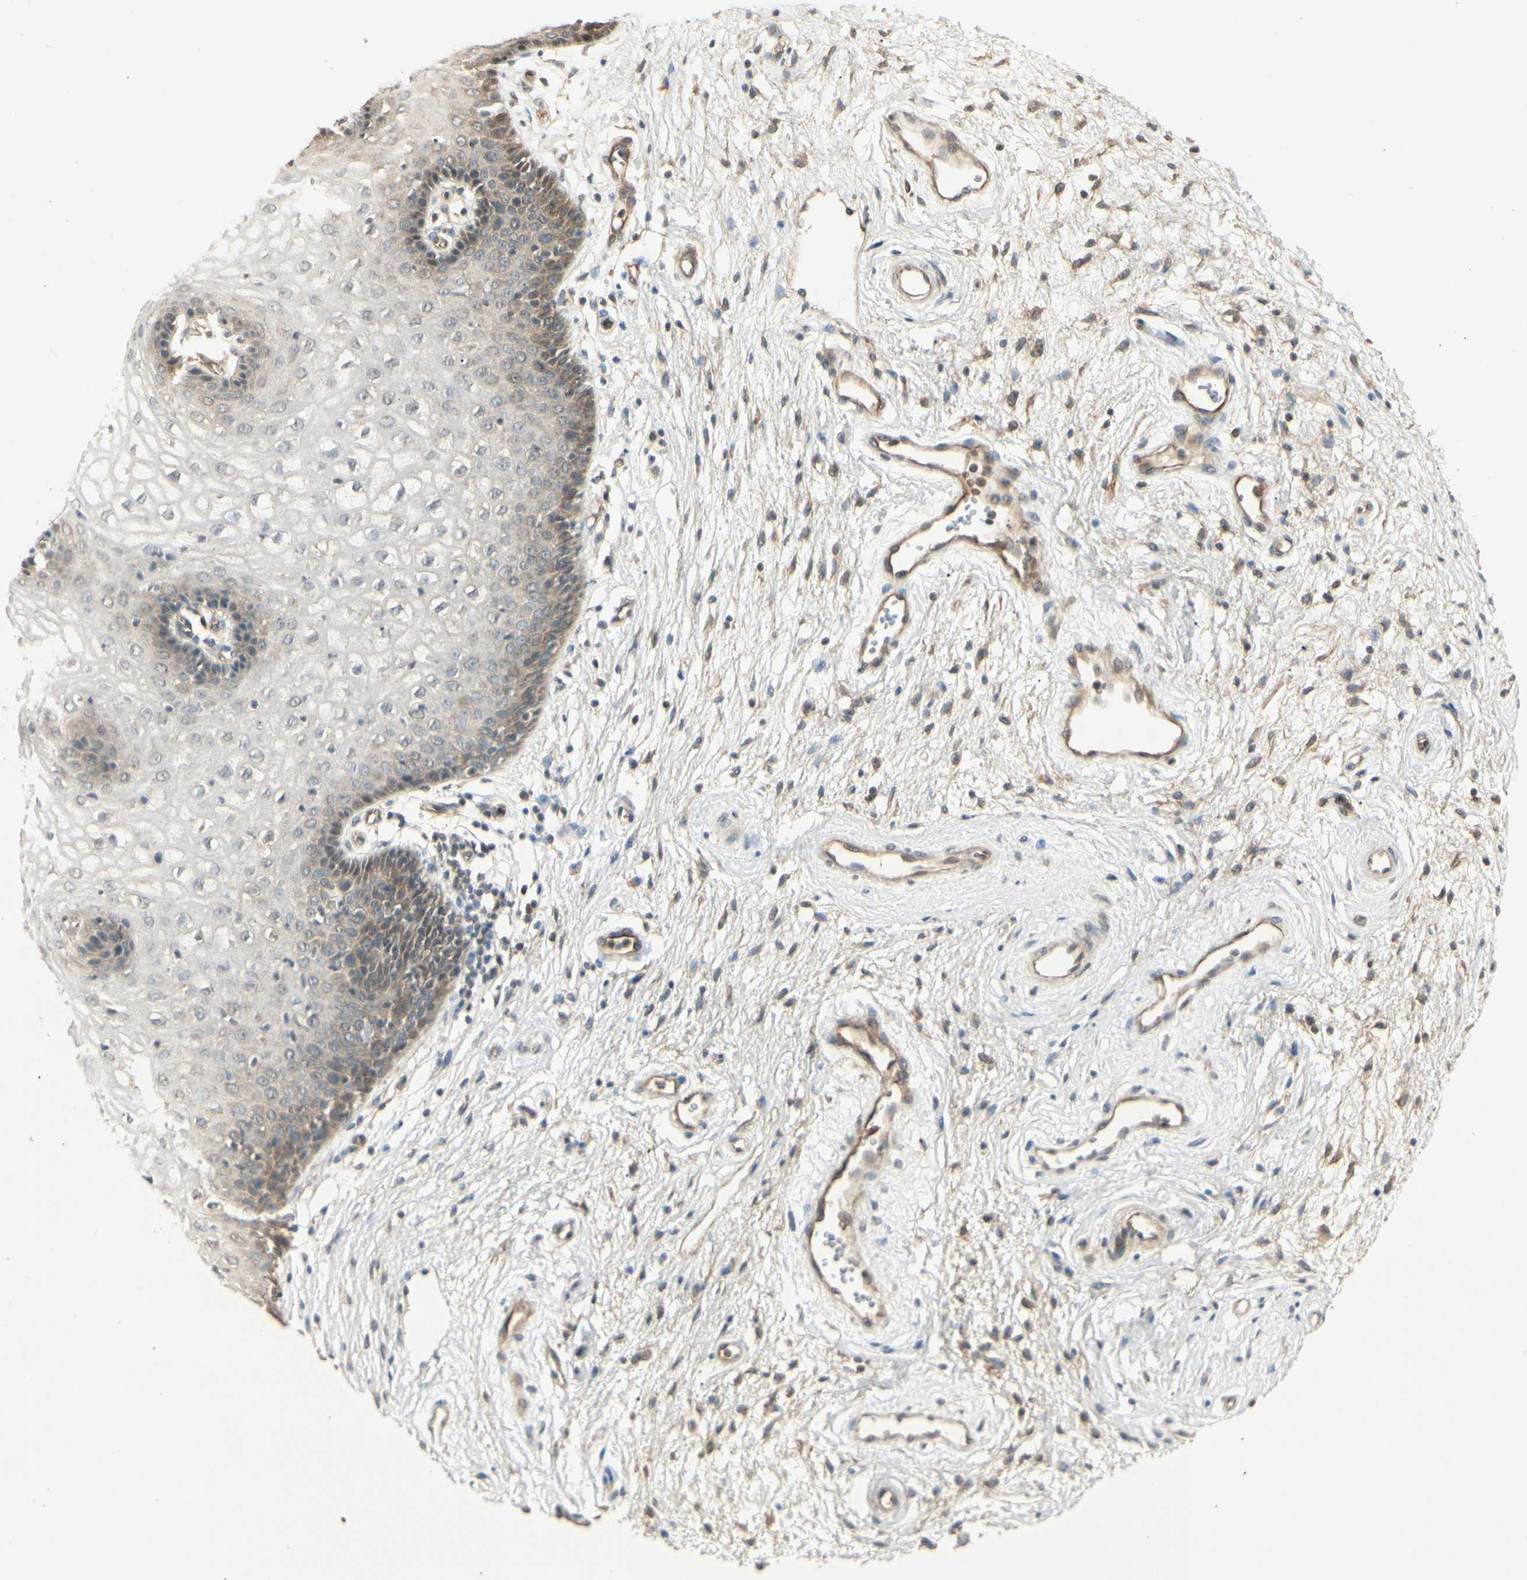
{"staining": {"intensity": "moderate", "quantity": "<25%", "location": "cytoplasmic/membranous"}, "tissue": "vagina", "cell_type": "Squamous epithelial cells", "image_type": "normal", "snomed": [{"axis": "morphology", "description": "Normal tissue, NOS"}, {"axis": "topography", "description": "Vagina"}], "caption": "Immunohistochemistry staining of benign vagina, which exhibits low levels of moderate cytoplasmic/membranous staining in approximately <25% of squamous epithelial cells indicating moderate cytoplasmic/membranous protein expression. The staining was performed using DAB (3,3'-diaminobenzidine) (brown) for protein detection and nuclei were counterstained in hematoxylin (blue).", "gene": "RNF180", "patient": {"sex": "female", "age": 34}}